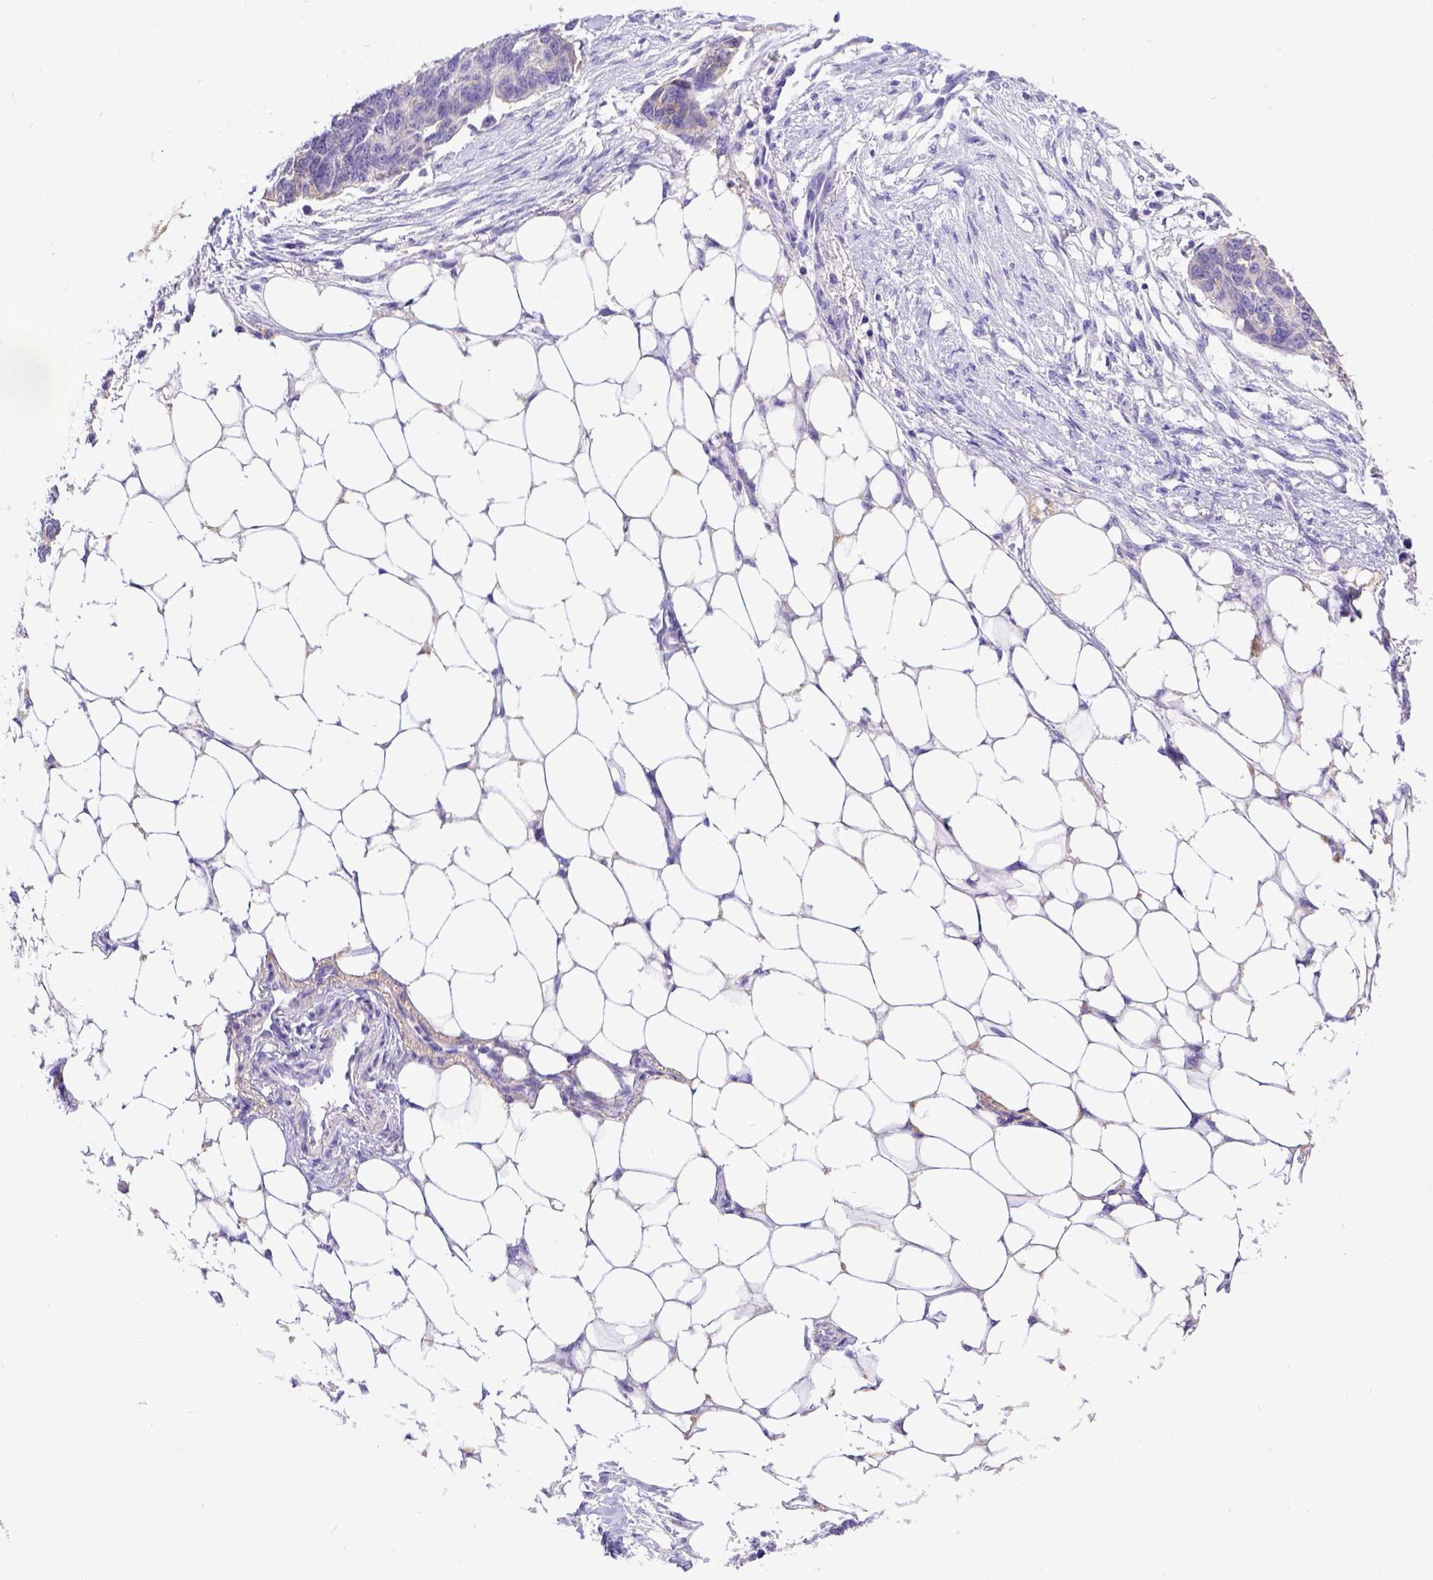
{"staining": {"intensity": "weak", "quantity": "<25%", "location": "cytoplasmic/membranous"}, "tissue": "ovarian cancer", "cell_type": "Tumor cells", "image_type": "cancer", "snomed": [{"axis": "morphology", "description": "Cystadenocarcinoma, serous, NOS"}, {"axis": "topography", "description": "Ovary"}], "caption": "The photomicrograph shows no significant positivity in tumor cells of serous cystadenocarcinoma (ovarian).", "gene": "BTN1A1", "patient": {"sex": "female", "age": 69}}